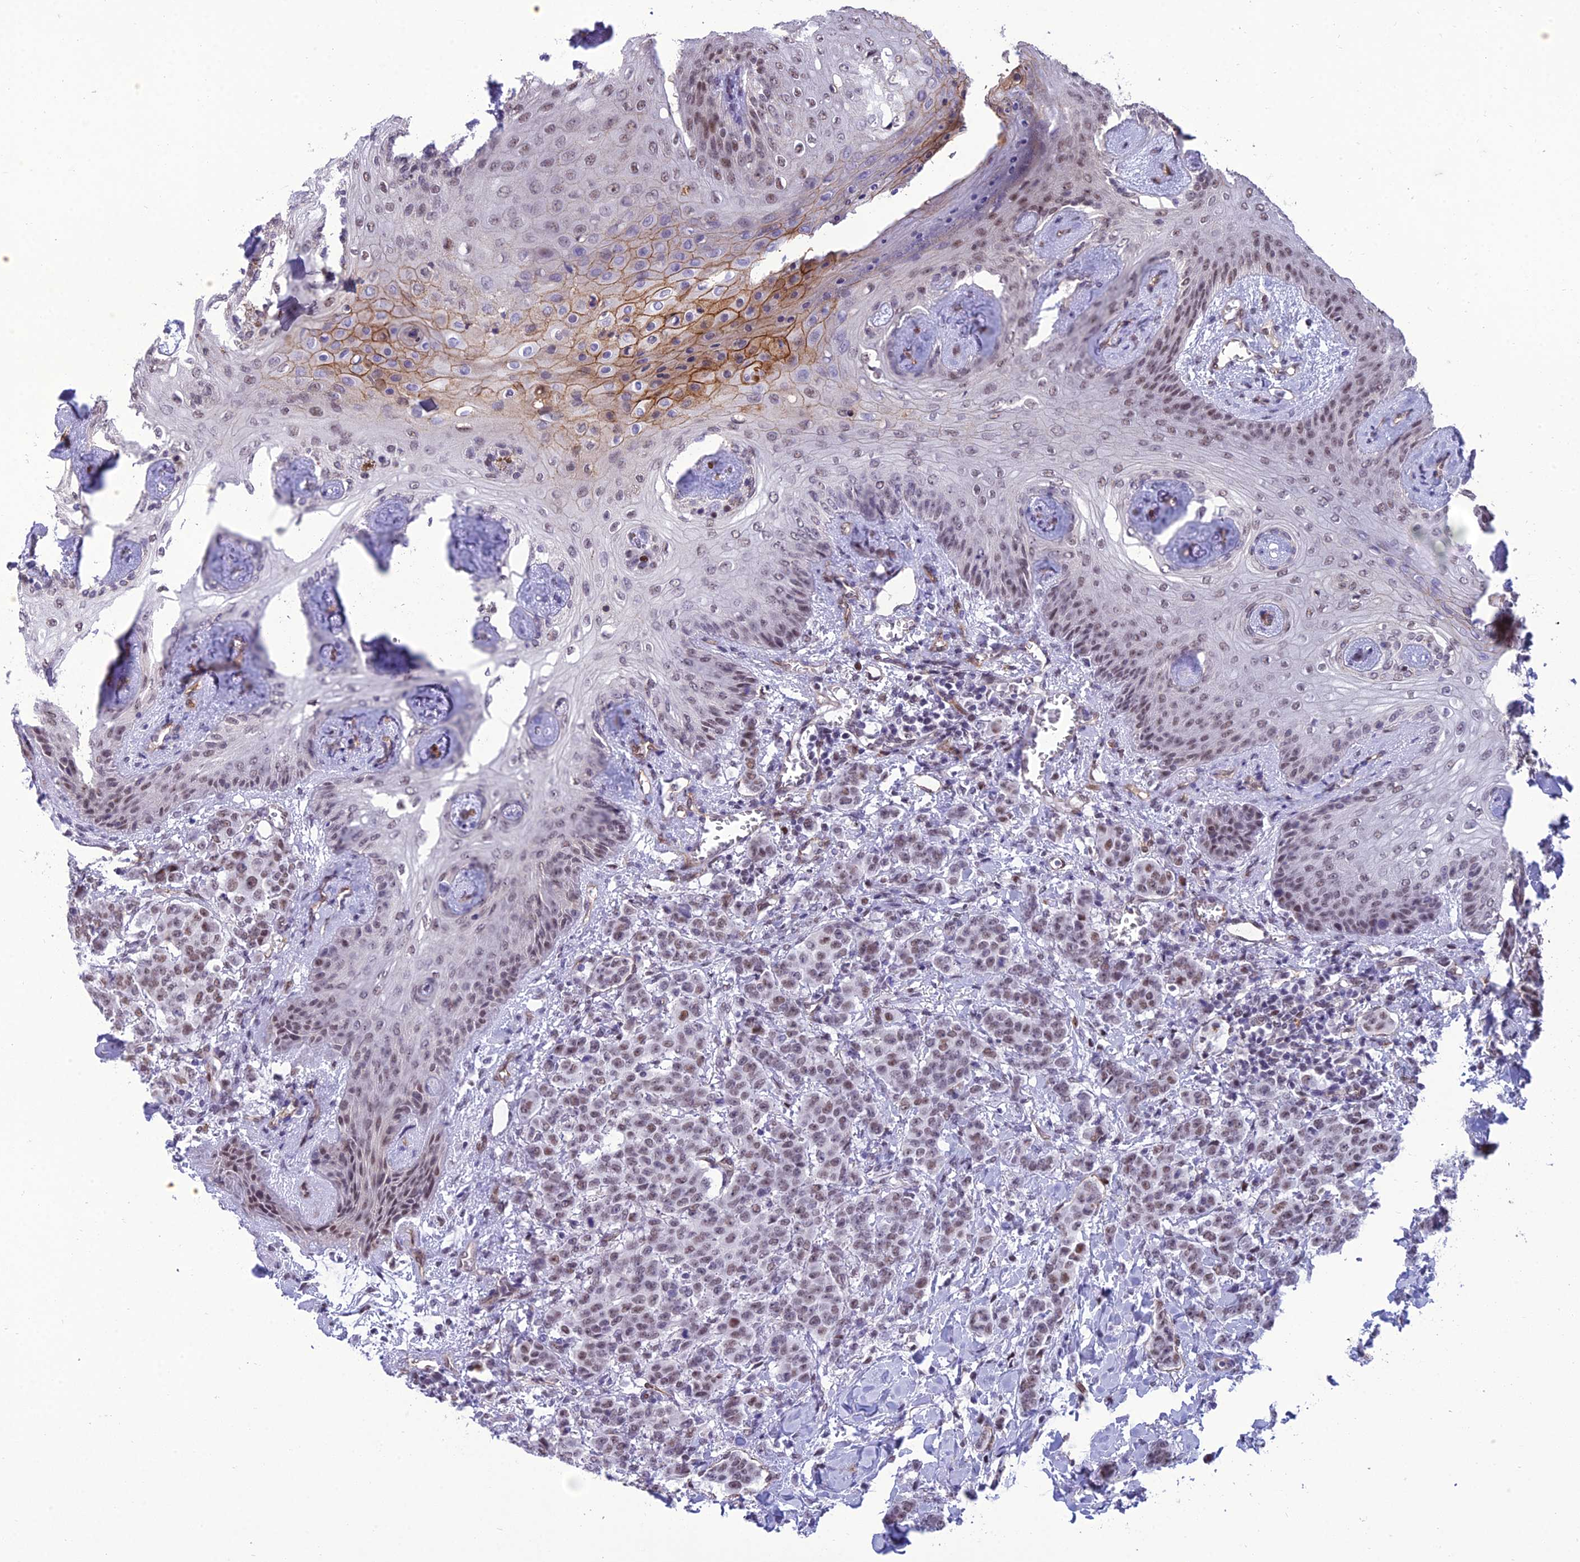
{"staining": {"intensity": "moderate", "quantity": "25%-75%", "location": "nuclear"}, "tissue": "breast cancer", "cell_type": "Tumor cells", "image_type": "cancer", "snomed": [{"axis": "morphology", "description": "Duct carcinoma"}, {"axis": "topography", "description": "Breast"}], "caption": "A medium amount of moderate nuclear positivity is present in about 25%-75% of tumor cells in breast cancer tissue. Immunohistochemistry (ihc) stains the protein in brown and the nuclei are stained blue.", "gene": "RANBP3", "patient": {"sex": "female", "age": 40}}